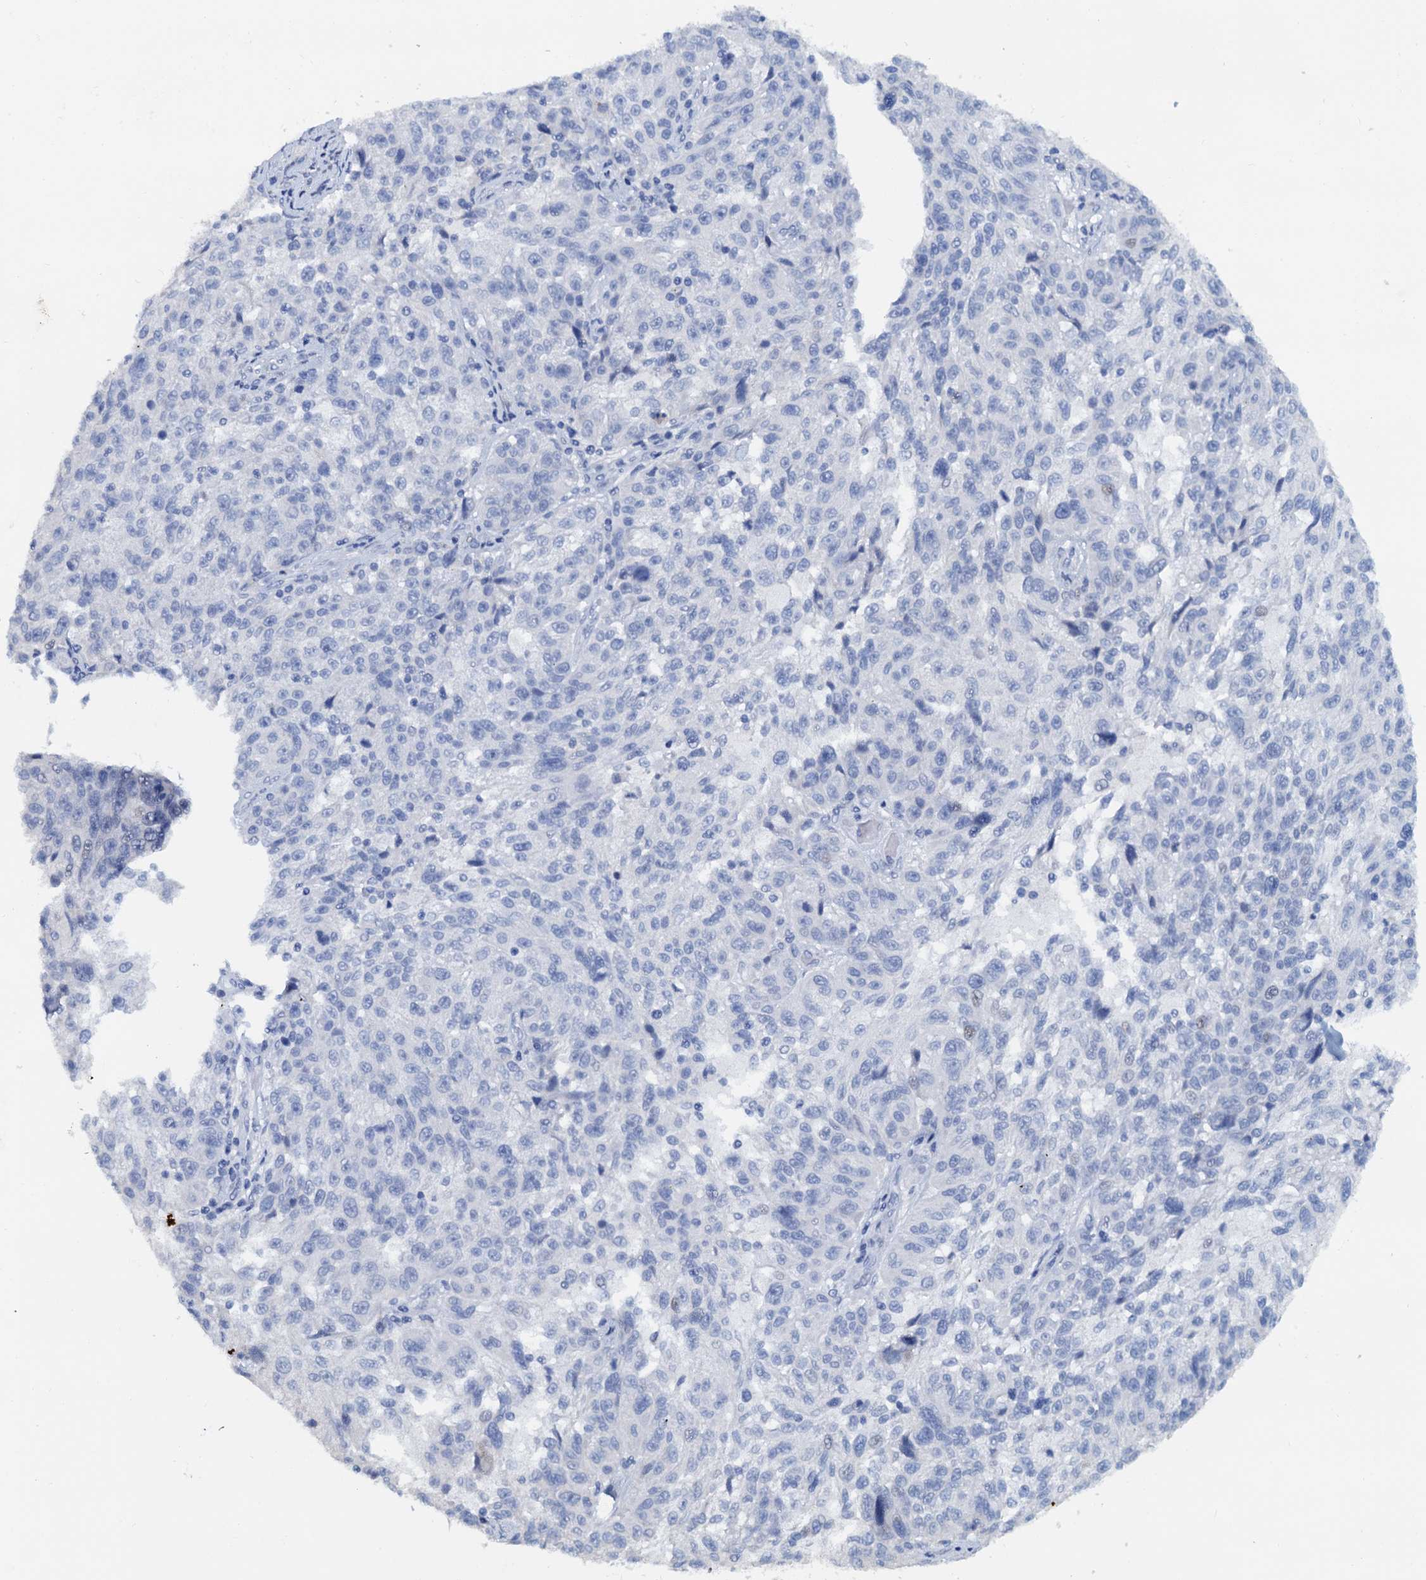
{"staining": {"intensity": "negative", "quantity": "none", "location": "none"}, "tissue": "melanoma", "cell_type": "Tumor cells", "image_type": "cancer", "snomed": [{"axis": "morphology", "description": "Malignant melanoma, NOS"}, {"axis": "topography", "description": "Skin"}], "caption": "Immunohistochemistry photomicrograph of neoplastic tissue: melanoma stained with DAB (3,3'-diaminobenzidine) displays no significant protein staining in tumor cells.", "gene": "PTGES3", "patient": {"sex": "male", "age": 53}}